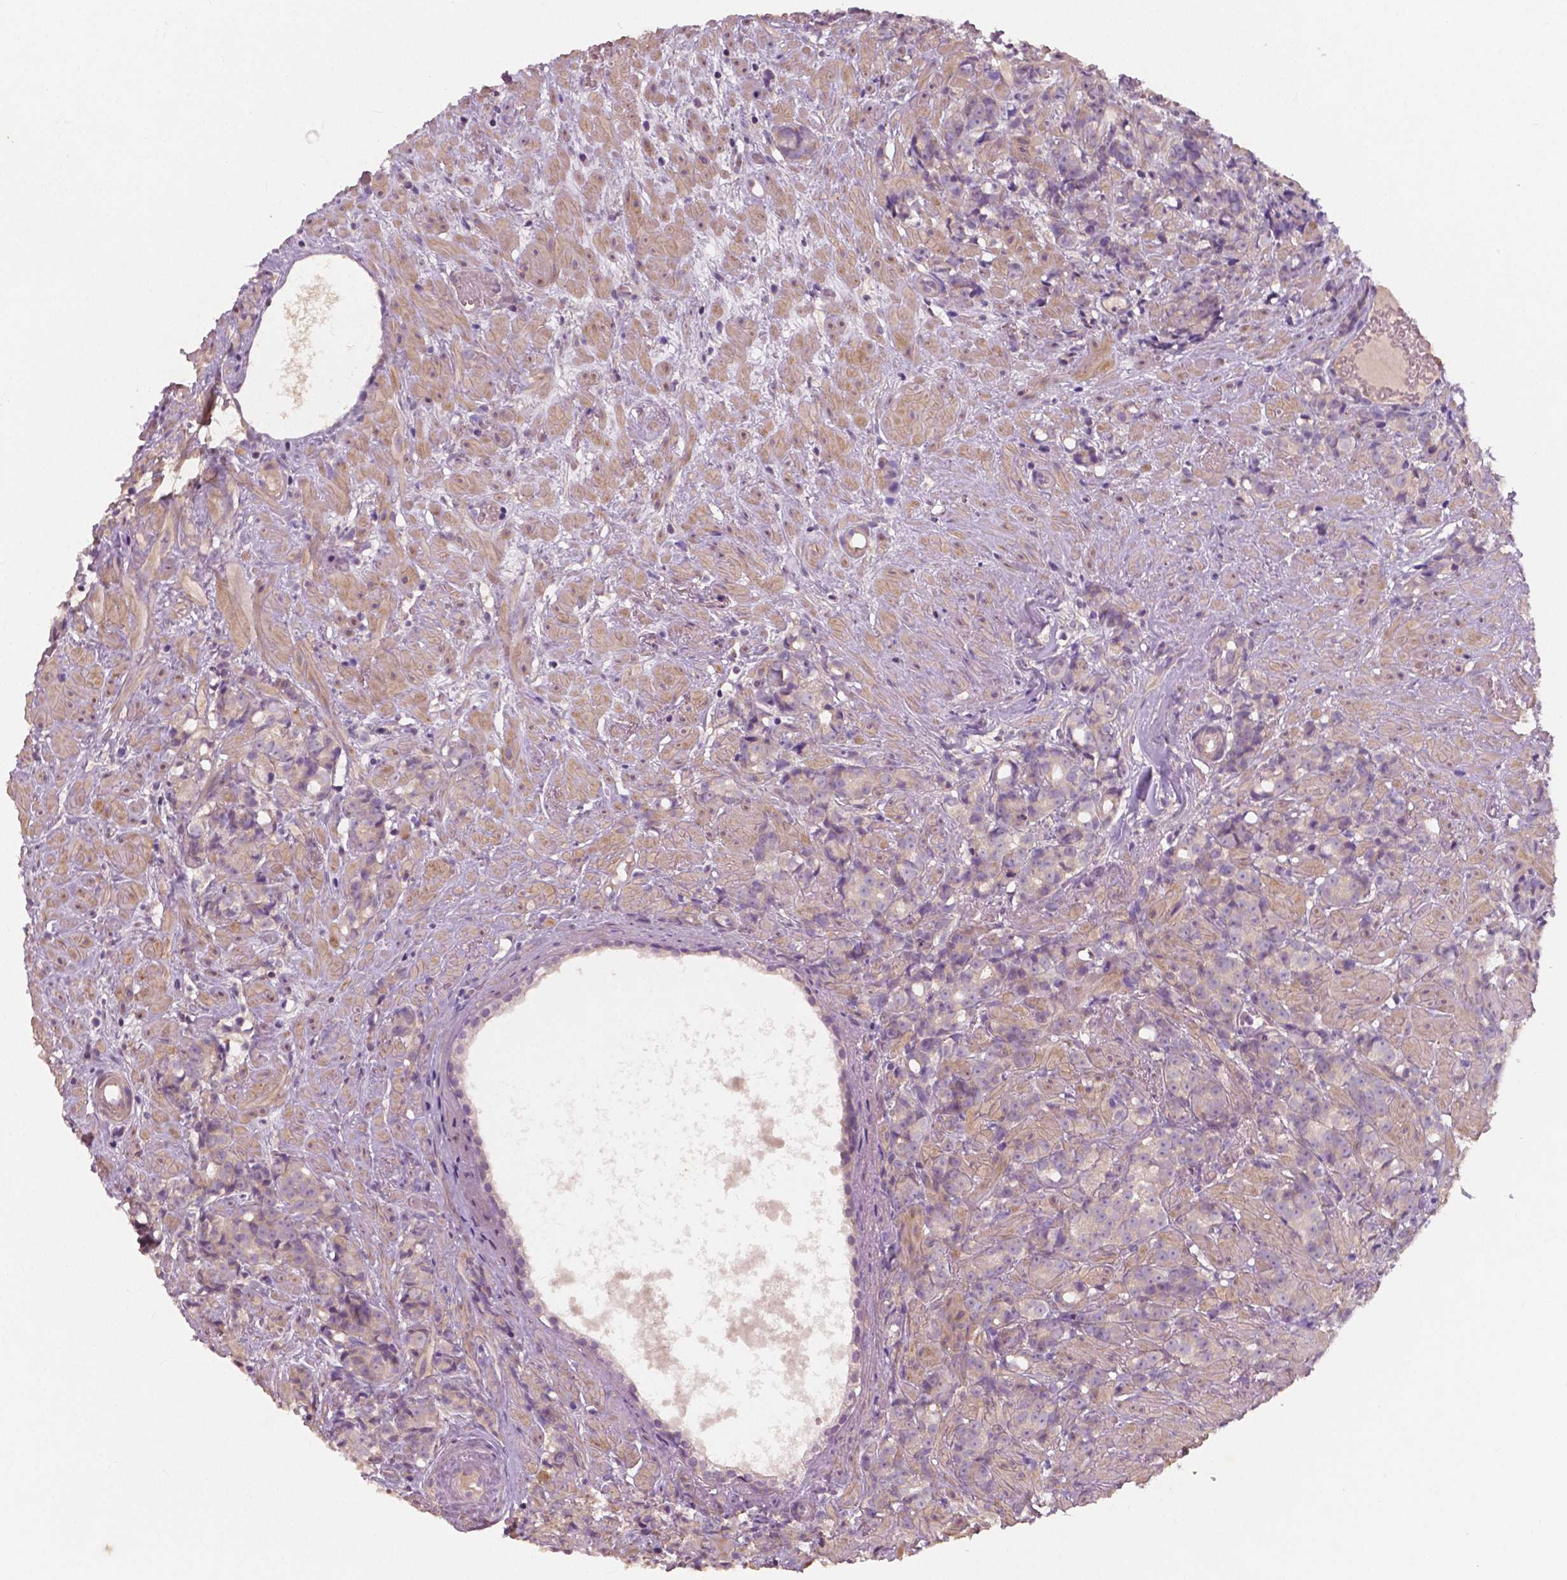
{"staining": {"intensity": "negative", "quantity": "none", "location": "none"}, "tissue": "prostate cancer", "cell_type": "Tumor cells", "image_type": "cancer", "snomed": [{"axis": "morphology", "description": "Adenocarcinoma, High grade"}, {"axis": "topography", "description": "Prostate"}], "caption": "Prostate cancer stained for a protein using IHC demonstrates no positivity tumor cells.", "gene": "LSM14B", "patient": {"sex": "male", "age": 81}}